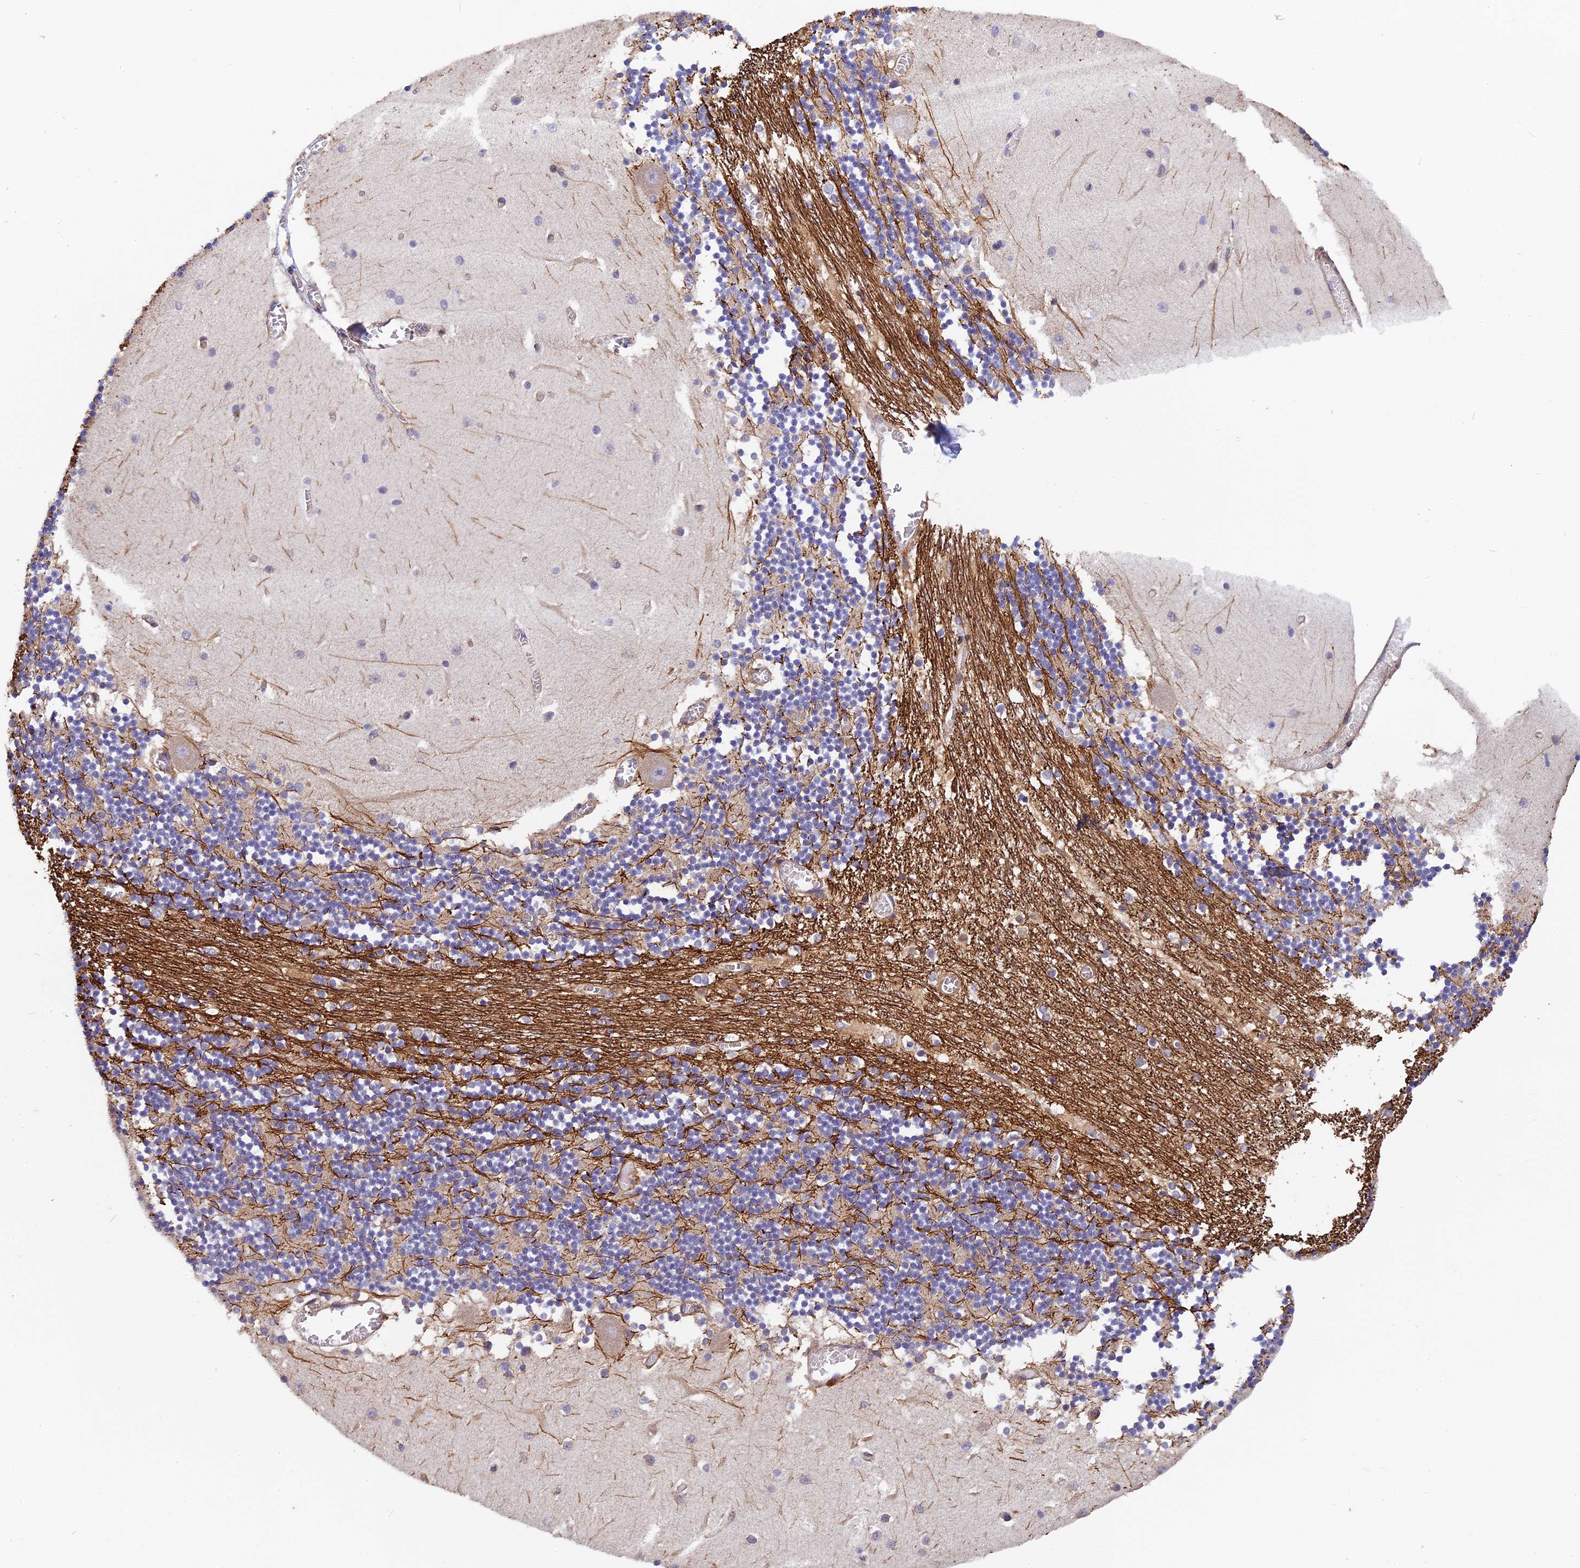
{"staining": {"intensity": "negative", "quantity": "none", "location": "none"}, "tissue": "cerebellum", "cell_type": "Cells in granular layer", "image_type": "normal", "snomed": [{"axis": "morphology", "description": "Normal tissue, NOS"}, {"axis": "topography", "description": "Cerebellum"}], "caption": "Immunohistochemistry of unremarkable human cerebellum reveals no staining in cells in granular layer. (Stains: DAB IHC with hematoxylin counter stain, Microscopy: brightfield microscopy at high magnification).", "gene": "CCDC153", "patient": {"sex": "female", "age": 28}}